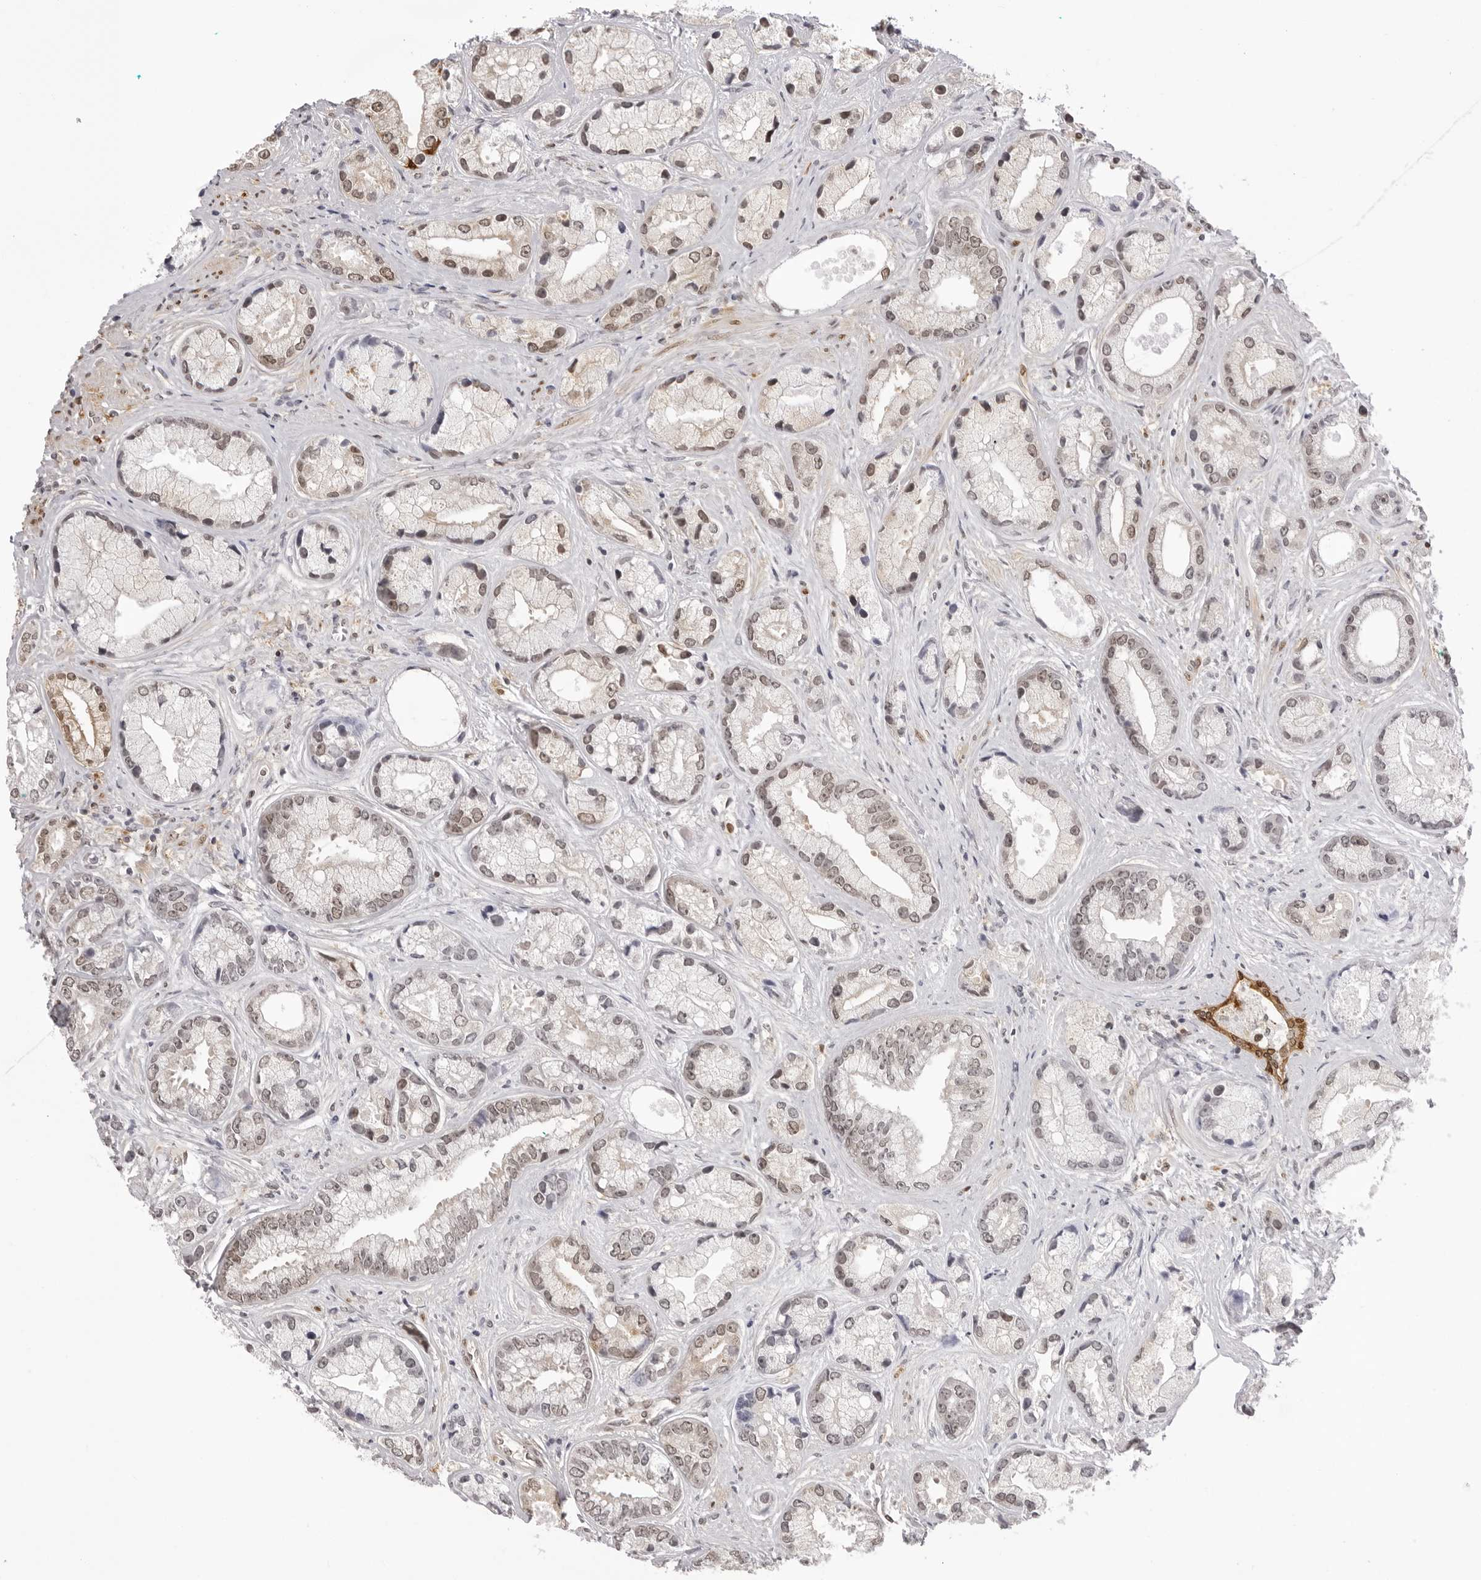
{"staining": {"intensity": "weak", "quantity": ">75%", "location": "nuclear"}, "tissue": "prostate cancer", "cell_type": "Tumor cells", "image_type": "cancer", "snomed": [{"axis": "morphology", "description": "Adenocarcinoma, High grade"}, {"axis": "topography", "description": "Prostate"}], "caption": "DAB (3,3'-diaminobenzidine) immunohistochemical staining of prostate adenocarcinoma (high-grade) shows weak nuclear protein expression in approximately >75% of tumor cells. (DAB (3,3'-diaminobenzidine) IHC, brown staining for protein, blue staining for nuclei).", "gene": "HSPA4", "patient": {"sex": "male", "age": 61}}